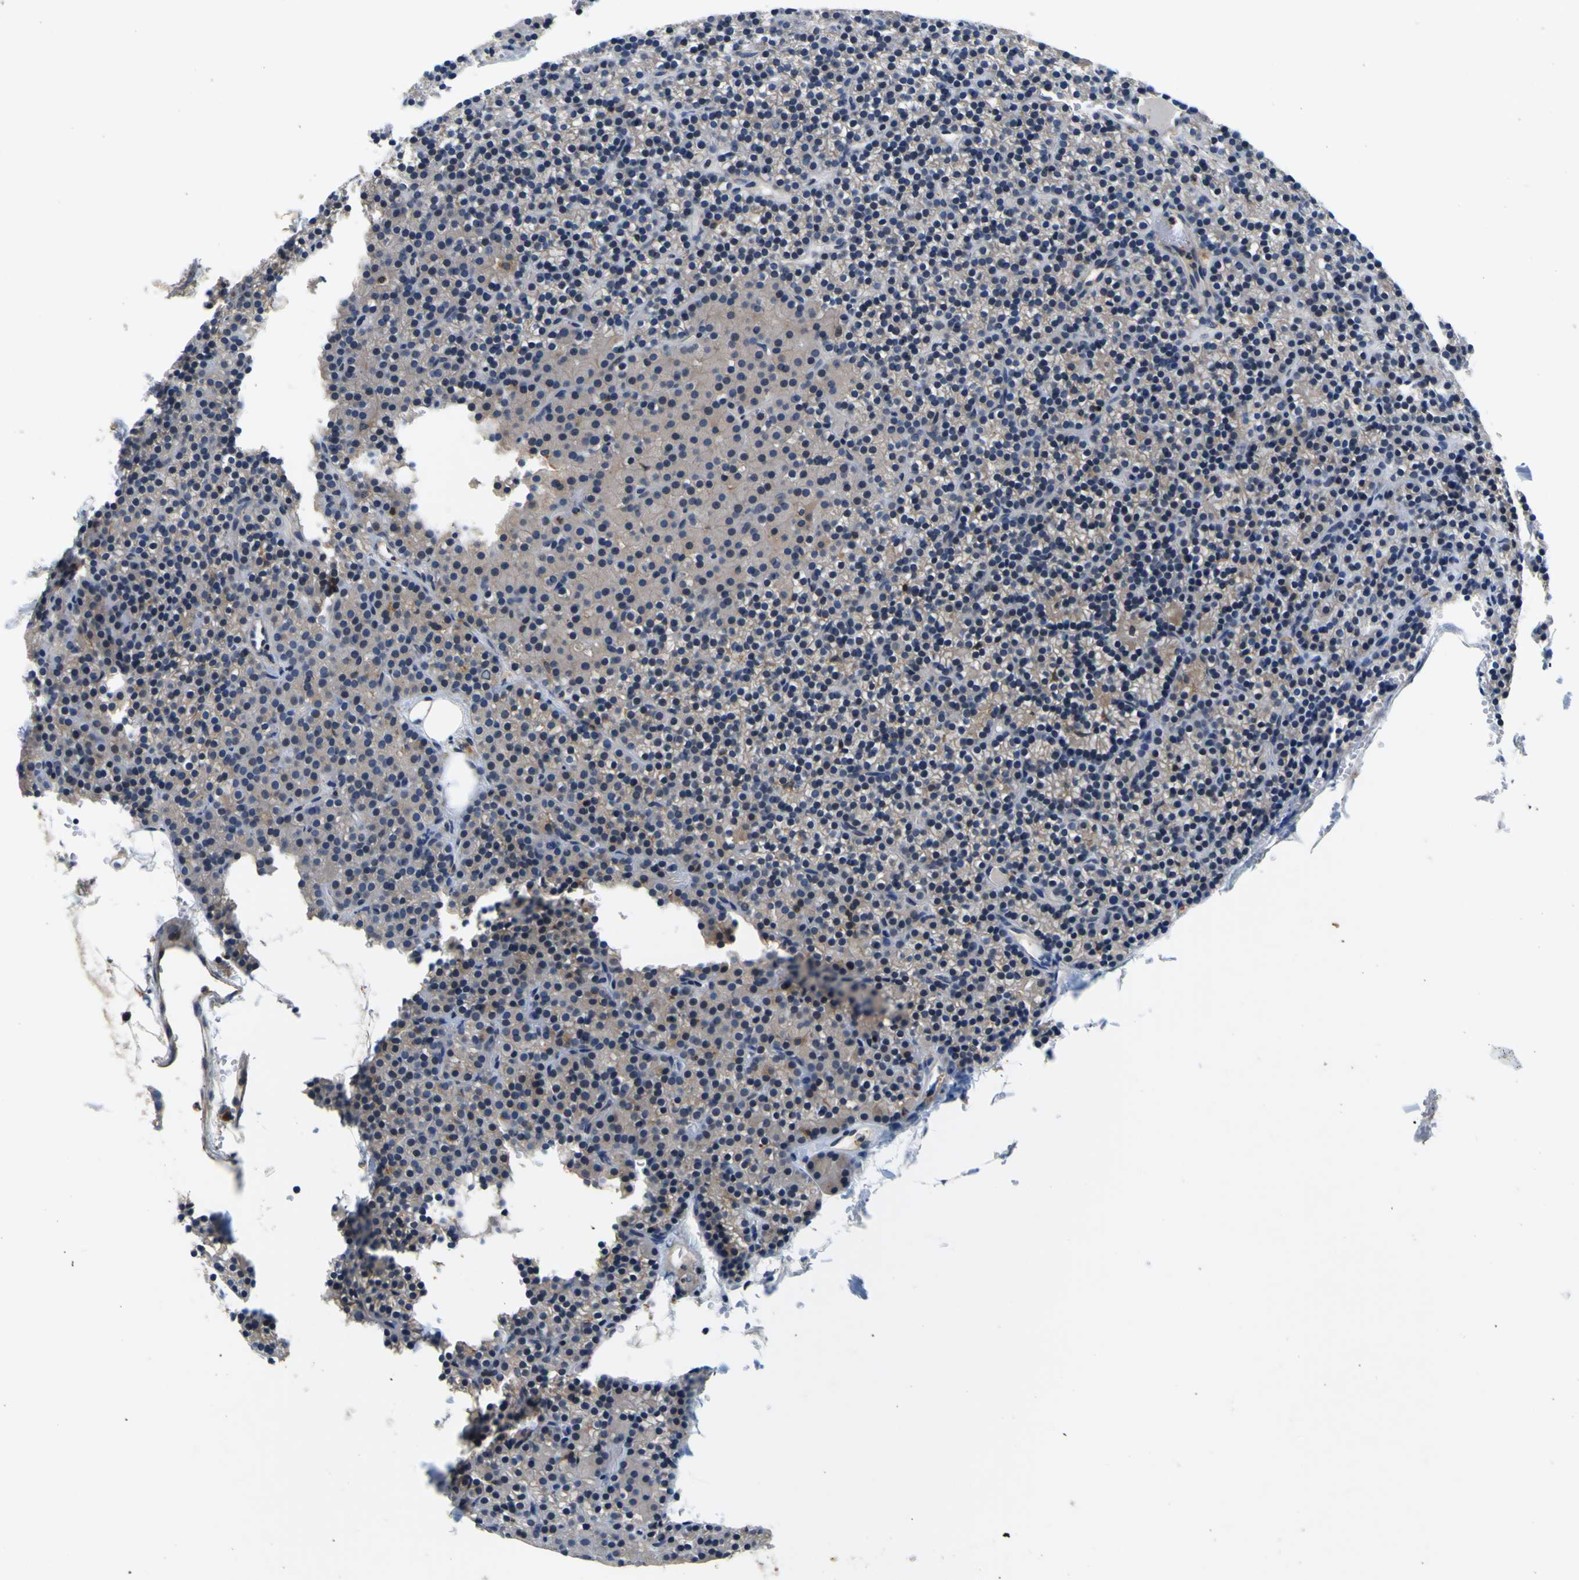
{"staining": {"intensity": "moderate", "quantity": ">75%", "location": "cytoplasmic/membranous"}, "tissue": "parathyroid gland", "cell_type": "Glandular cells", "image_type": "normal", "snomed": [{"axis": "morphology", "description": "Normal tissue, NOS"}, {"axis": "morphology", "description": "Hyperplasia, NOS"}, {"axis": "topography", "description": "Parathyroid gland"}], "caption": "Protein expression by immunohistochemistry reveals moderate cytoplasmic/membranous staining in approximately >75% of glandular cells in normal parathyroid gland. The staining was performed using DAB to visualize the protein expression in brown, while the nuclei were stained in blue with hematoxylin (Magnification: 20x).", "gene": "TNIK", "patient": {"sex": "male", "age": 44}}